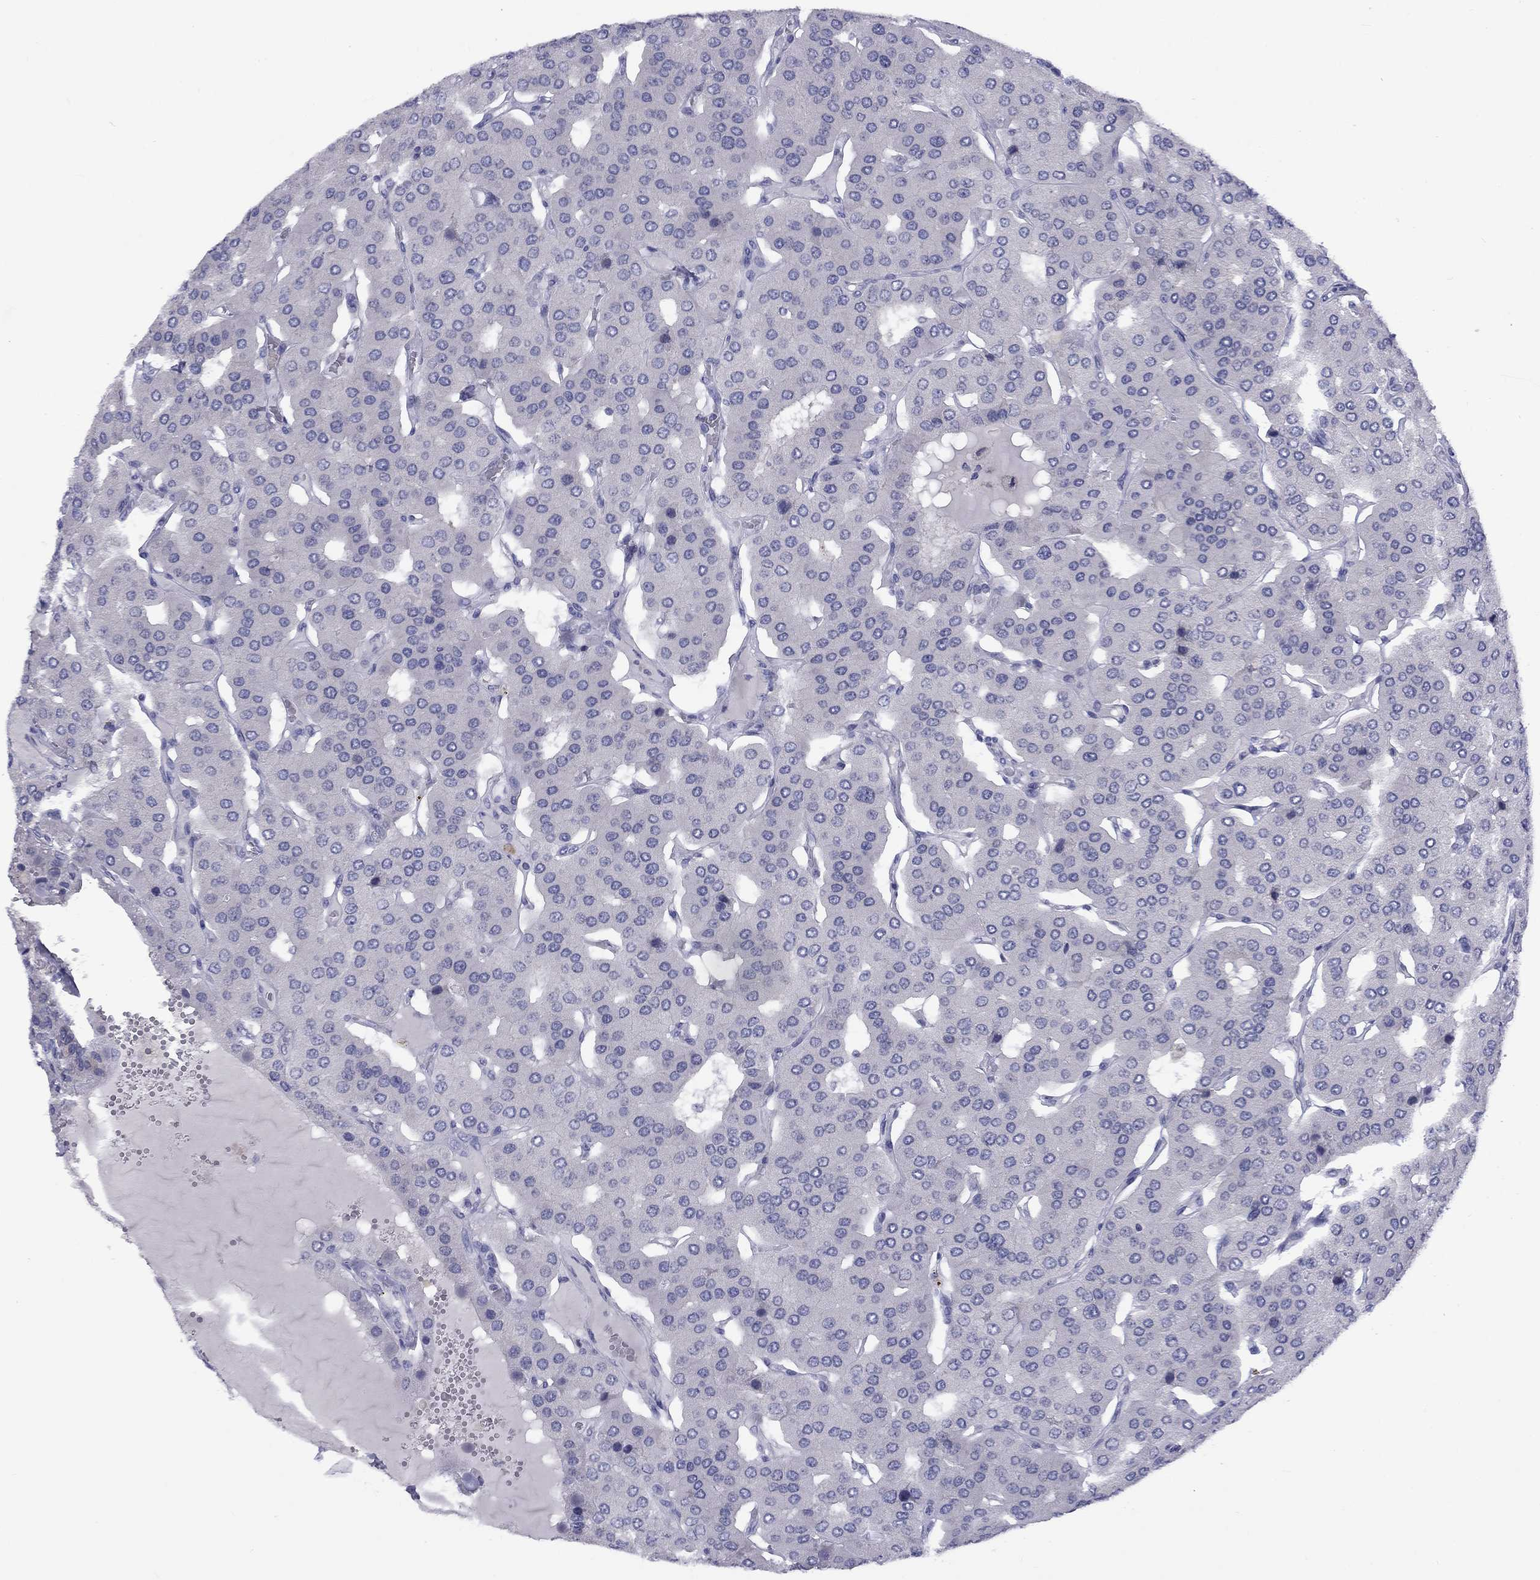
{"staining": {"intensity": "negative", "quantity": "none", "location": "none"}, "tissue": "parathyroid gland", "cell_type": "Glandular cells", "image_type": "normal", "snomed": [{"axis": "morphology", "description": "Normal tissue, NOS"}, {"axis": "morphology", "description": "Adenoma, NOS"}, {"axis": "topography", "description": "Parathyroid gland"}], "caption": "This image is of unremarkable parathyroid gland stained with immunohistochemistry (IHC) to label a protein in brown with the nuclei are counter-stained blue. There is no staining in glandular cells.", "gene": "CACNA1A", "patient": {"sex": "female", "age": 86}}